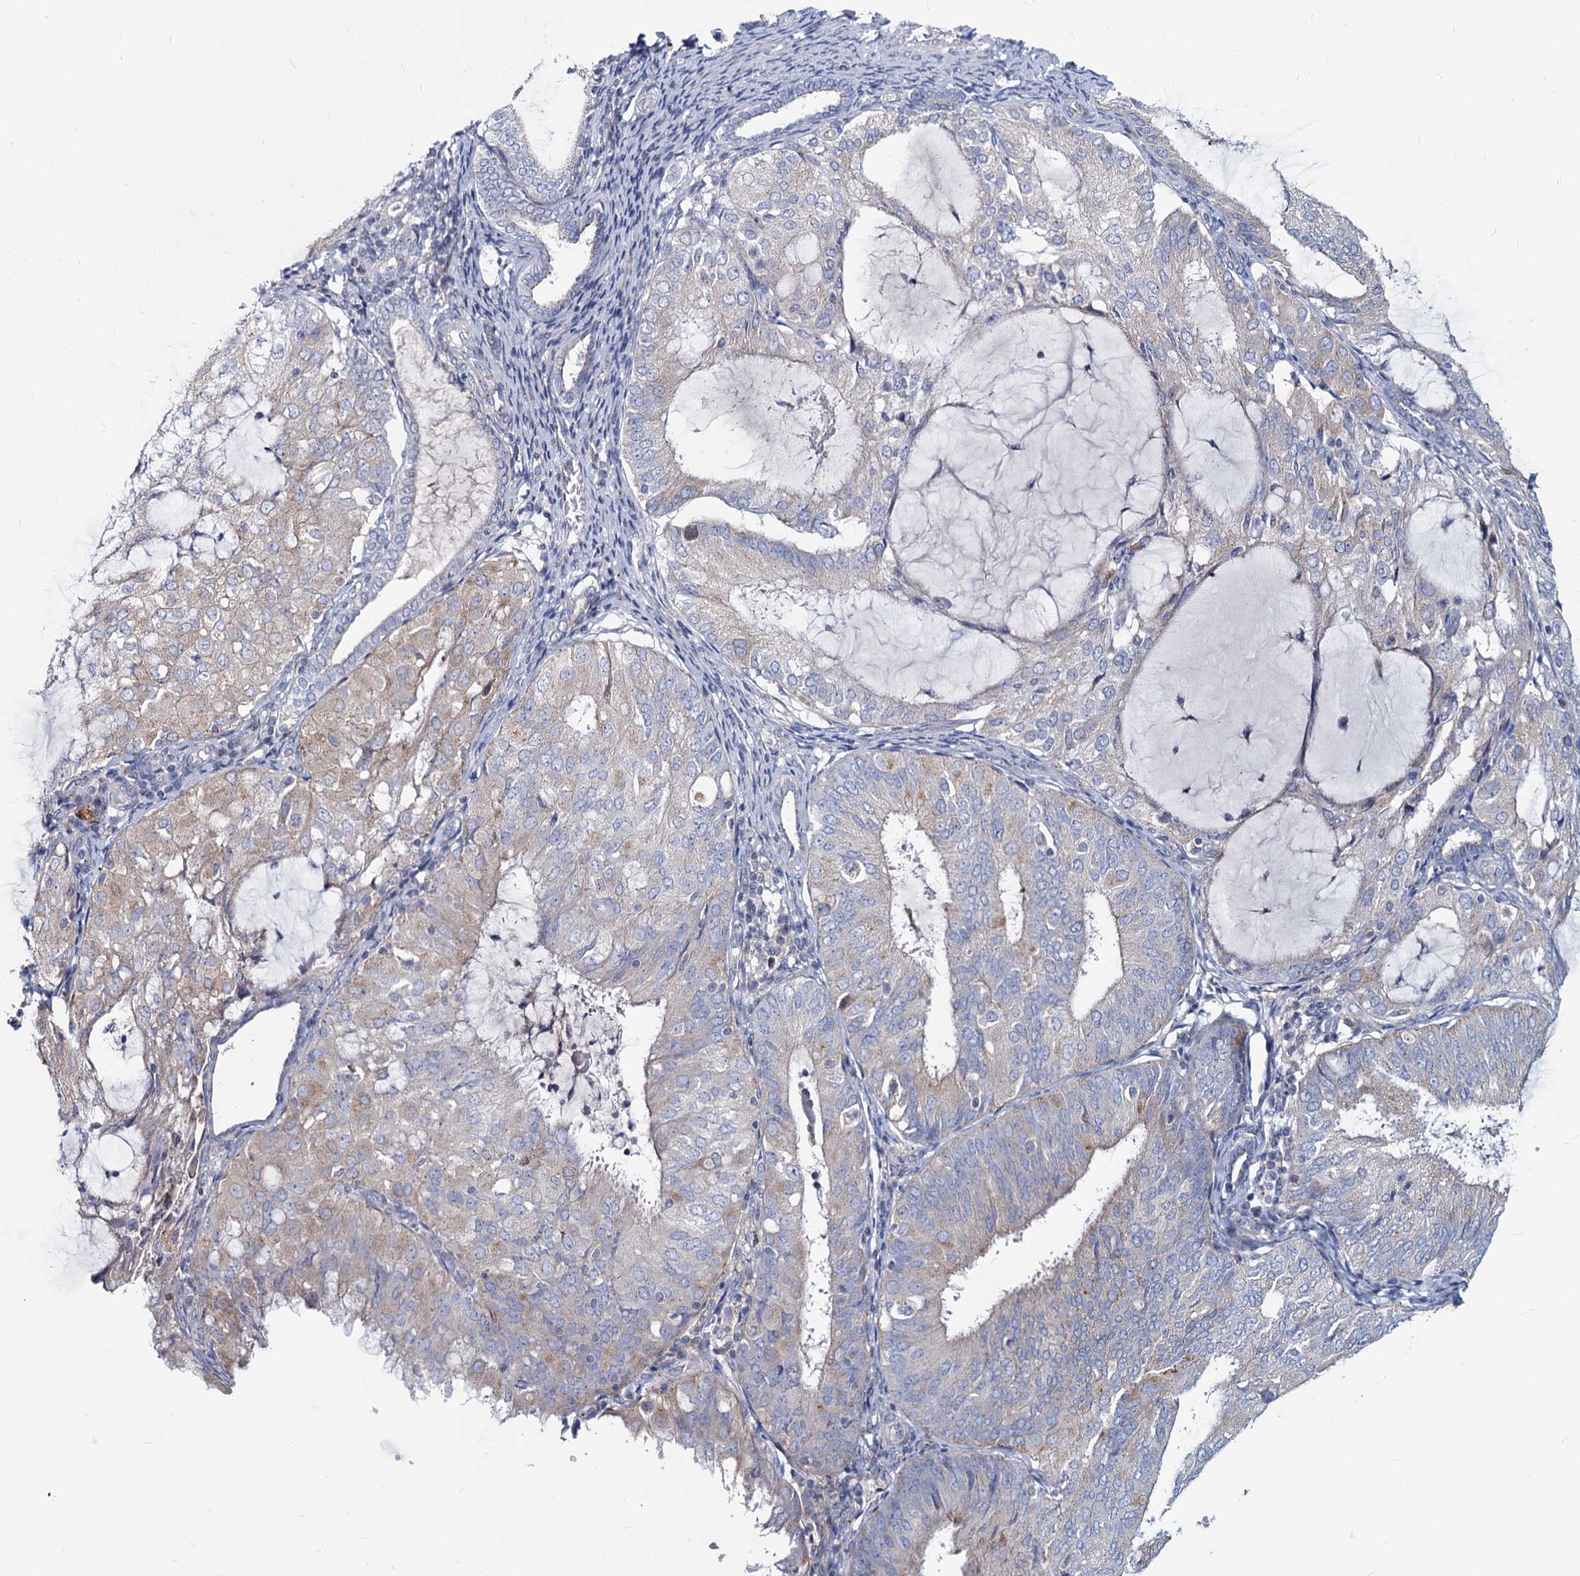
{"staining": {"intensity": "negative", "quantity": "none", "location": "none"}, "tissue": "endometrial cancer", "cell_type": "Tumor cells", "image_type": "cancer", "snomed": [{"axis": "morphology", "description": "Adenocarcinoma, NOS"}, {"axis": "topography", "description": "Endometrium"}], "caption": "Immunohistochemistry image of neoplastic tissue: human endometrial cancer (adenocarcinoma) stained with DAB (3,3'-diaminobenzidine) displays no significant protein expression in tumor cells.", "gene": "AGBL4", "patient": {"sex": "female", "age": 81}}